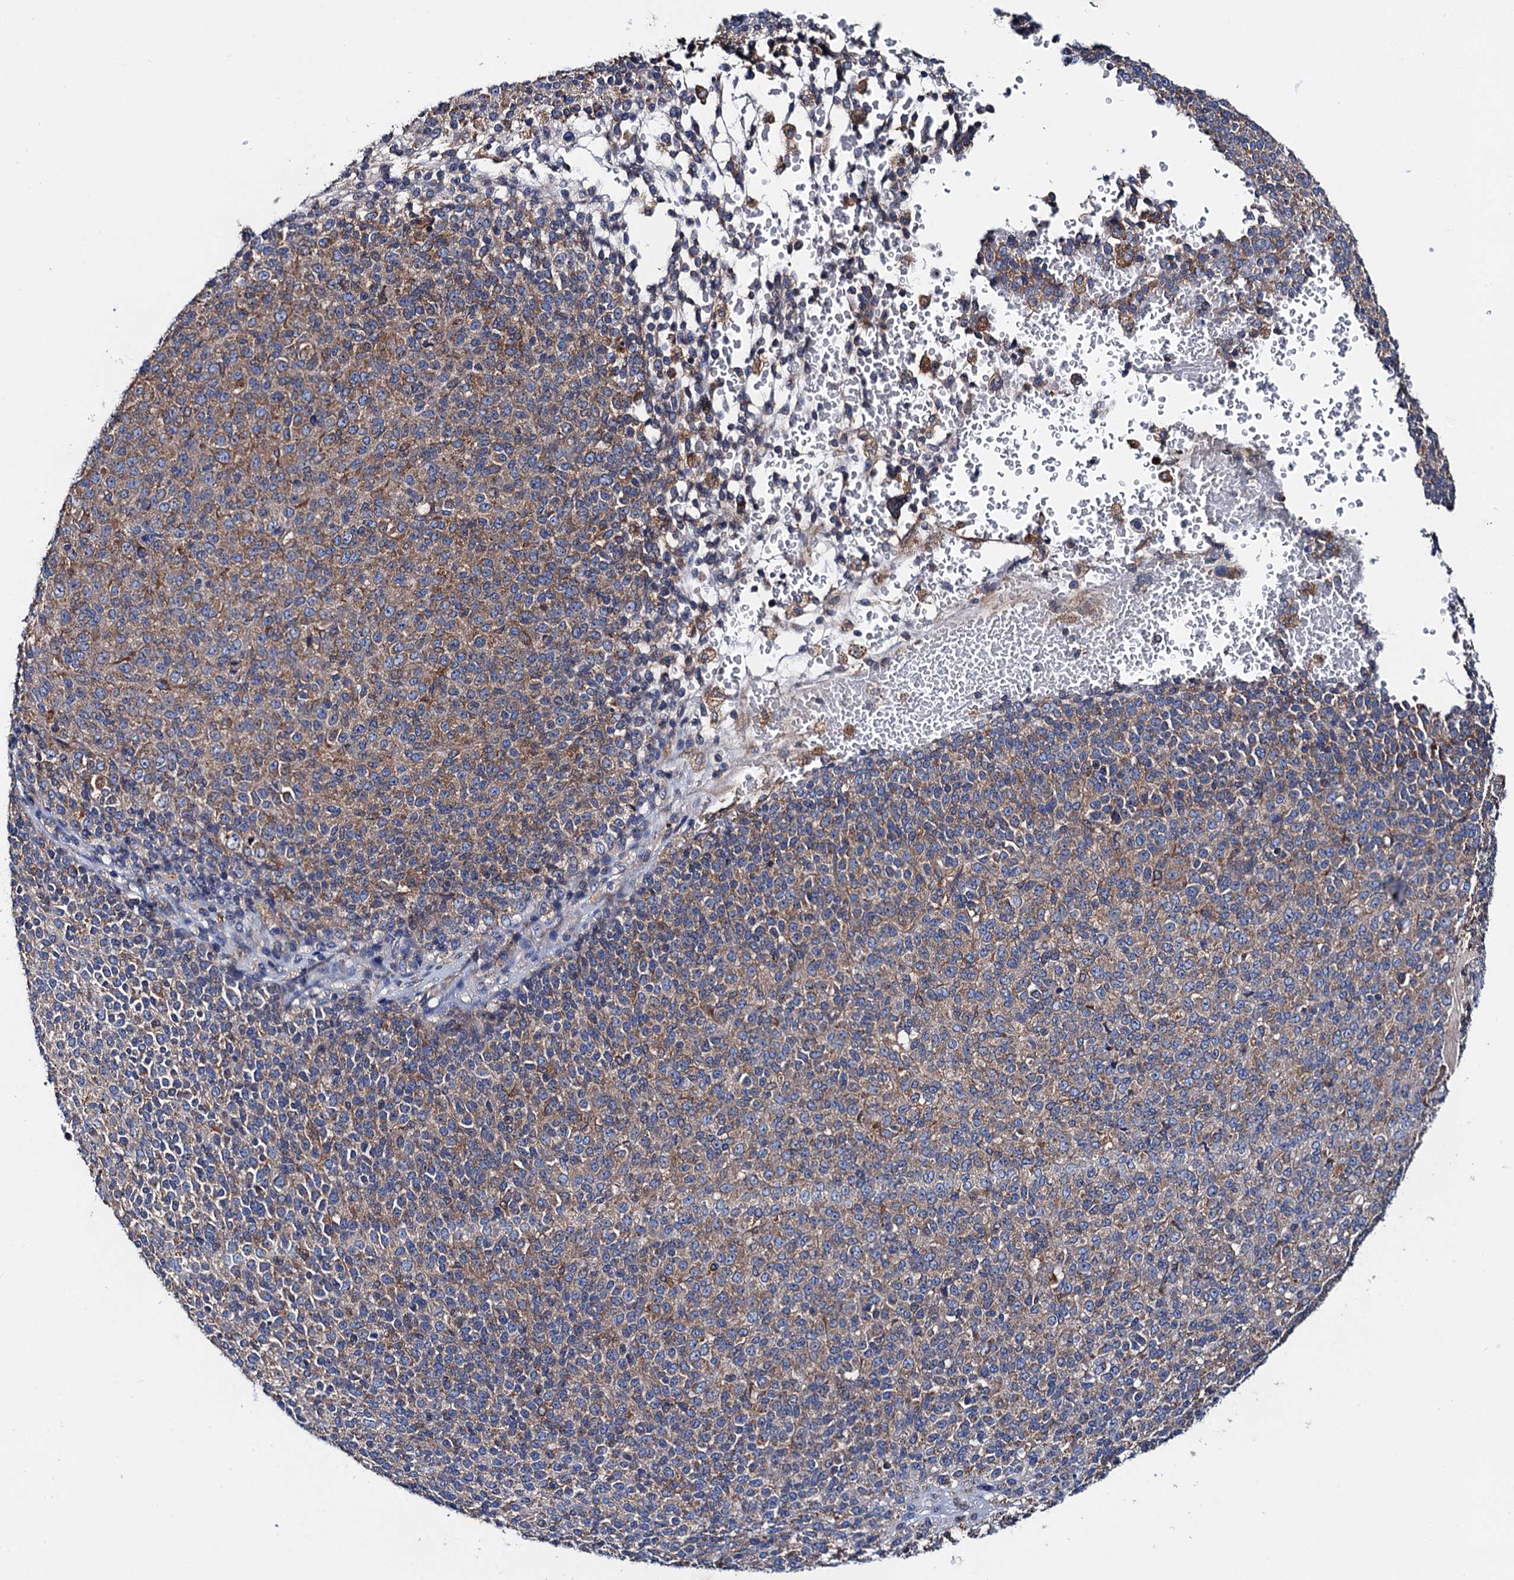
{"staining": {"intensity": "weak", "quantity": "25%-75%", "location": "cytoplasmic/membranous"}, "tissue": "melanoma", "cell_type": "Tumor cells", "image_type": "cancer", "snomed": [{"axis": "morphology", "description": "Malignant melanoma, Metastatic site"}, {"axis": "topography", "description": "Brain"}], "caption": "The histopathology image exhibits a brown stain indicating the presence of a protein in the cytoplasmic/membranous of tumor cells in melanoma. Nuclei are stained in blue.", "gene": "MRPL48", "patient": {"sex": "female", "age": 56}}